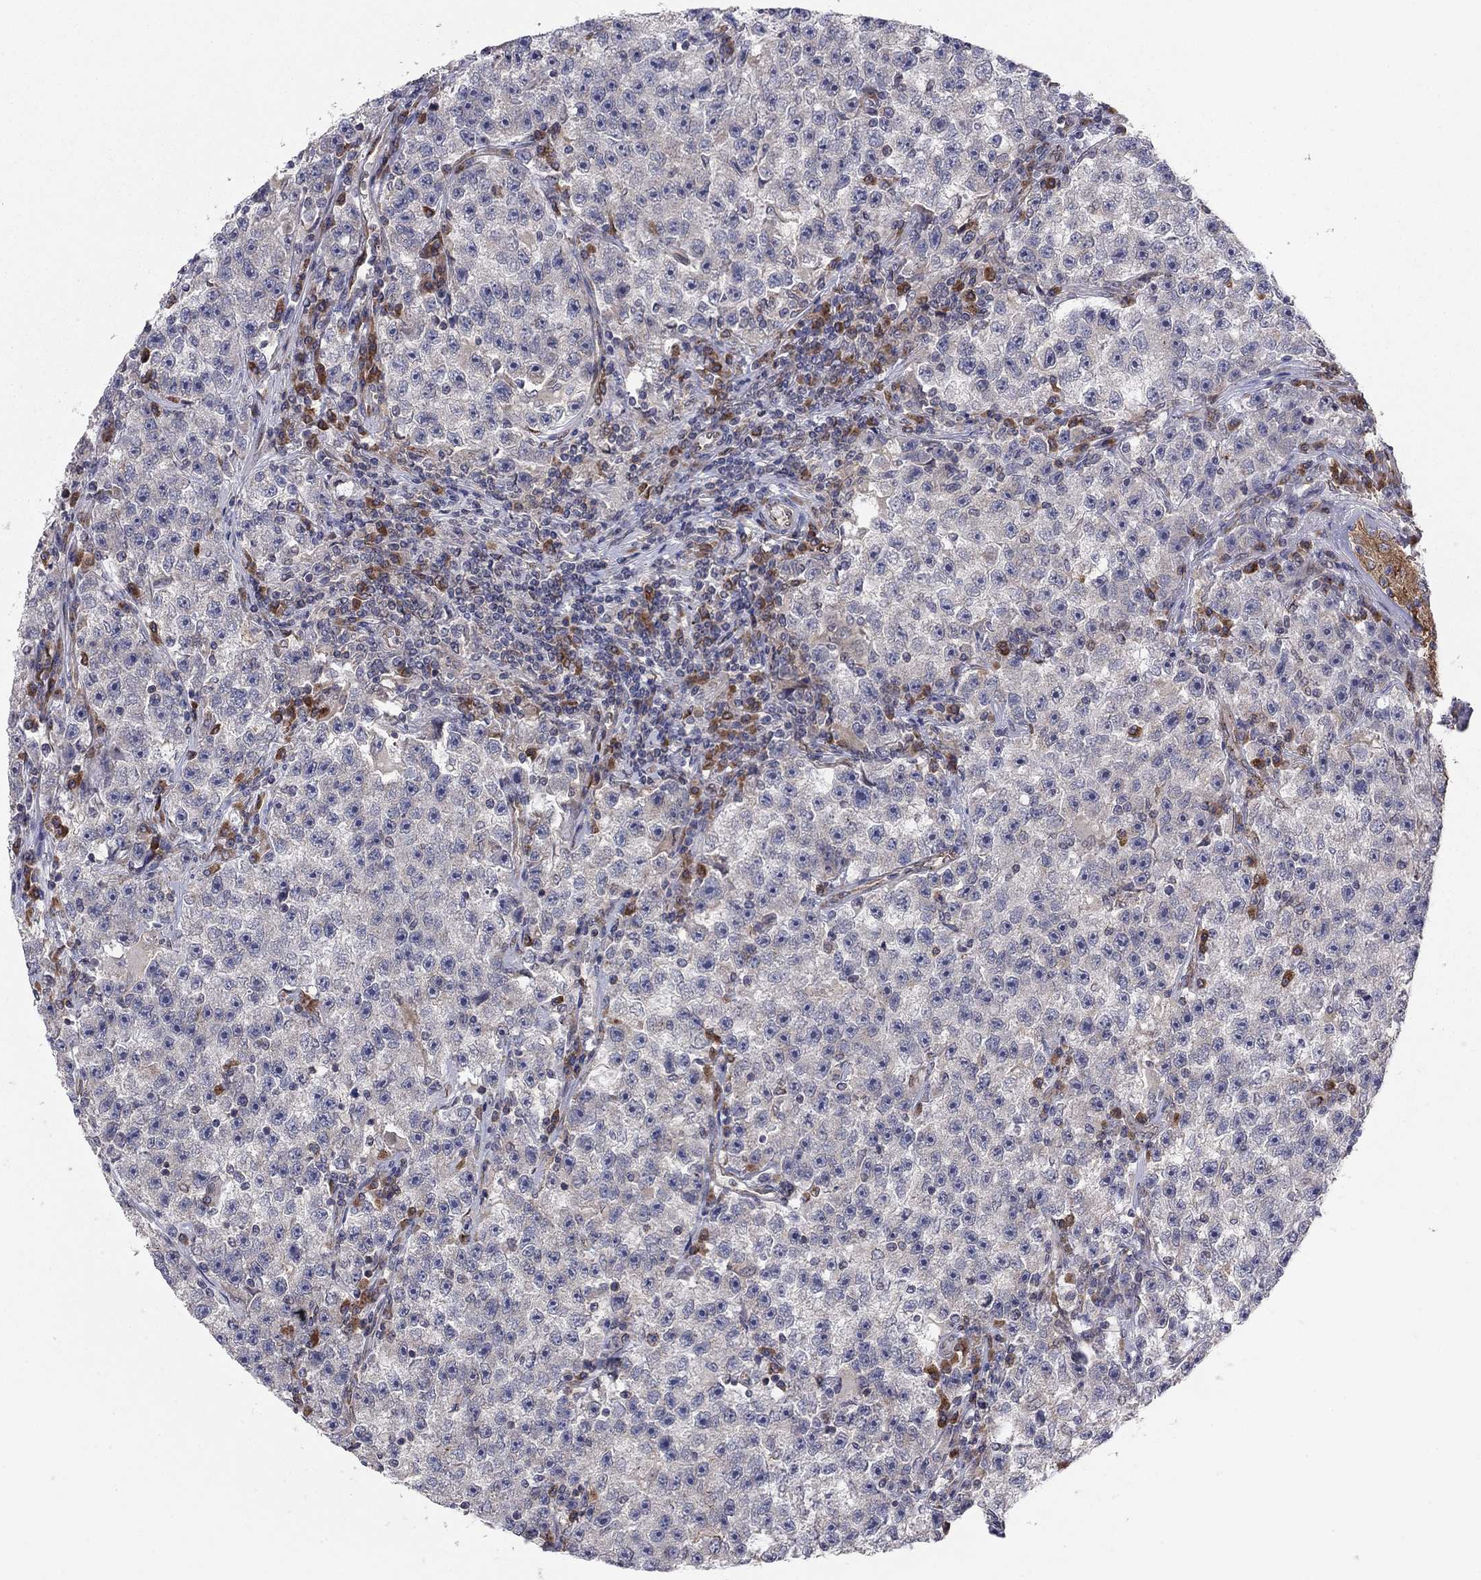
{"staining": {"intensity": "negative", "quantity": "none", "location": "none"}, "tissue": "testis cancer", "cell_type": "Tumor cells", "image_type": "cancer", "snomed": [{"axis": "morphology", "description": "Seminoma, NOS"}, {"axis": "topography", "description": "Testis"}], "caption": "High power microscopy photomicrograph of an IHC micrograph of seminoma (testis), revealing no significant positivity in tumor cells. Nuclei are stained in blue.", "gene": "YIF1A", "patient": {"sex": "male", "age": 22}}